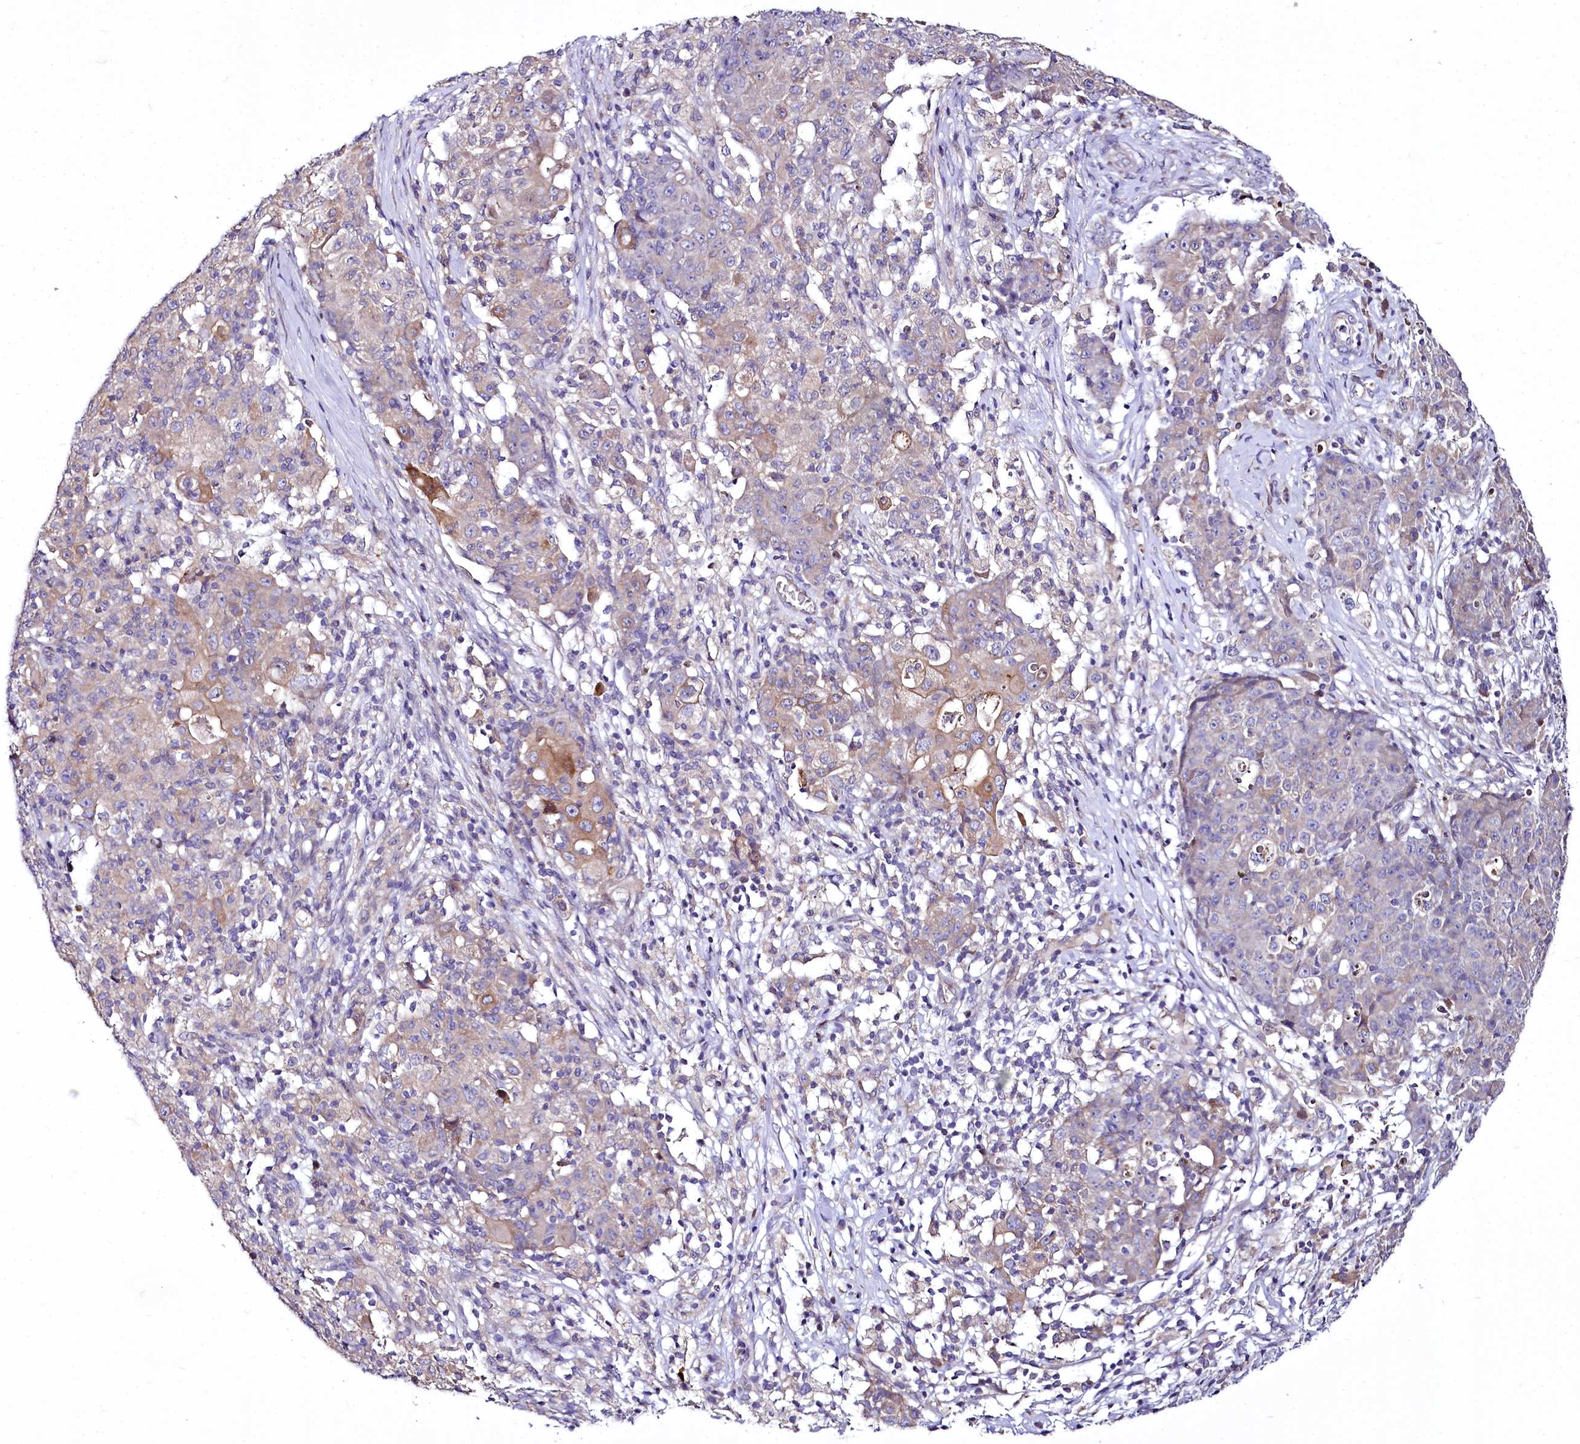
{"staining": {"intensity": "moderate", "quantity": "<25%", "location": "cytoplasmic/membranous"}, "tissue": "ovarian cancer", "cell_type": "Tumor cells", "image_type": "cancer", "snomed": [{"axis": "morphology", "description": "Carcinoma, endometroid"}, {"axis": "topography", "description": "Ovary"}], "caption": "A brown stain labels moderate cytoplasmic/membranous staining of a protein in ovarian endometroid carcinoma tumor cells. (Stains: DAB (3,3'-diaminobenzidine) in brown, nuclei in blue, Microscopy: brightfield microscopy at high magnification).", "gene": "ZC3H12C", "patient": {"sex": "female", "age": 42}}